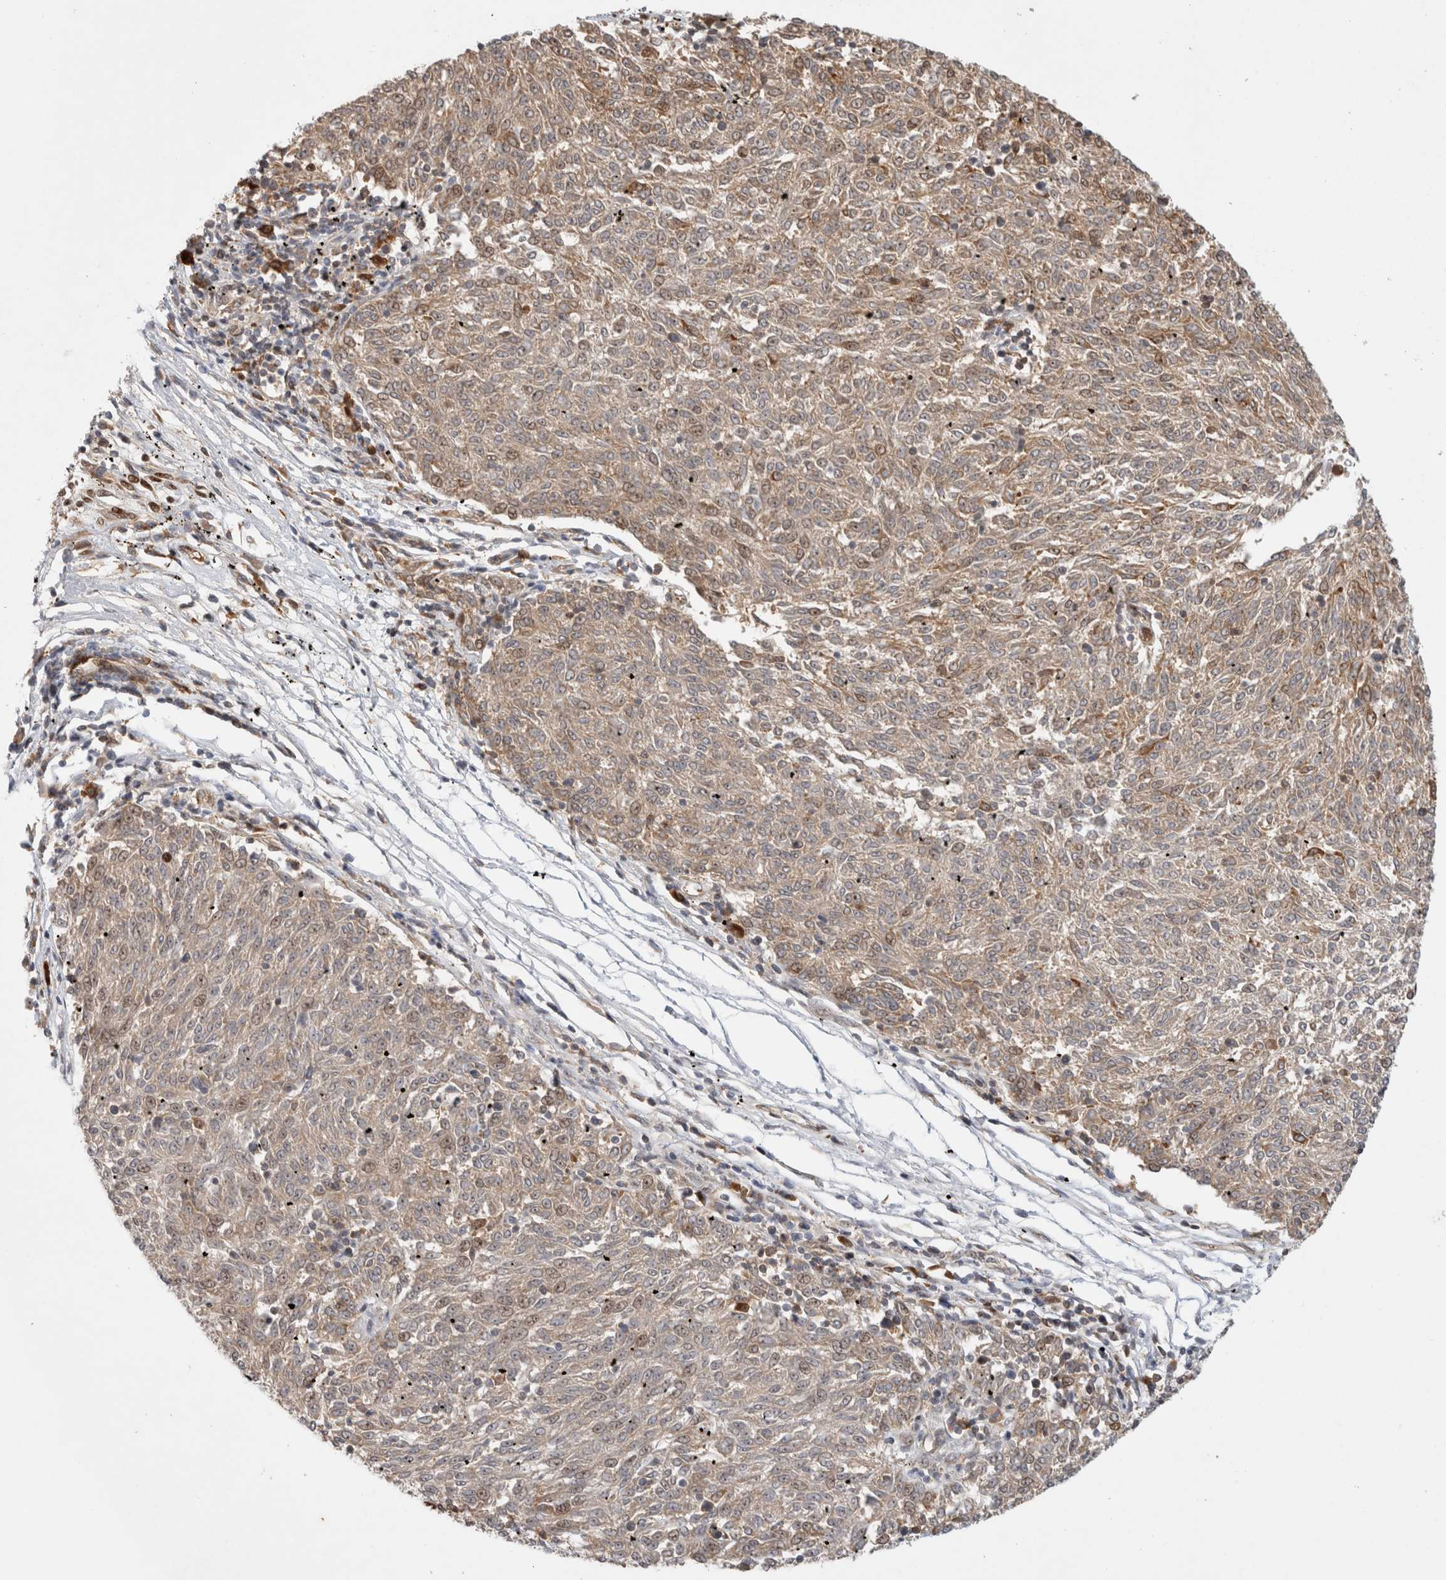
{"staining": {"intensity": "moderate", "quantity": "<25%", "location": "nuclear"}, "tissue": "melanoma", "cell_type": "Tumor cells", "image_type": "cancer", "snomed": [{"axis": "morphology", "description": "Malignant melanoma, NOS"}, {"axis": "topography", "description": "Skin"}], "caption": "Immunohistochemistry image of human melanoma stained for a protein (brown), which shows low levels of moderate nuclear expression in about <25% of tumor cells.", "gene": "TCF4", "patient": {"sex": "female", "age": 72}}